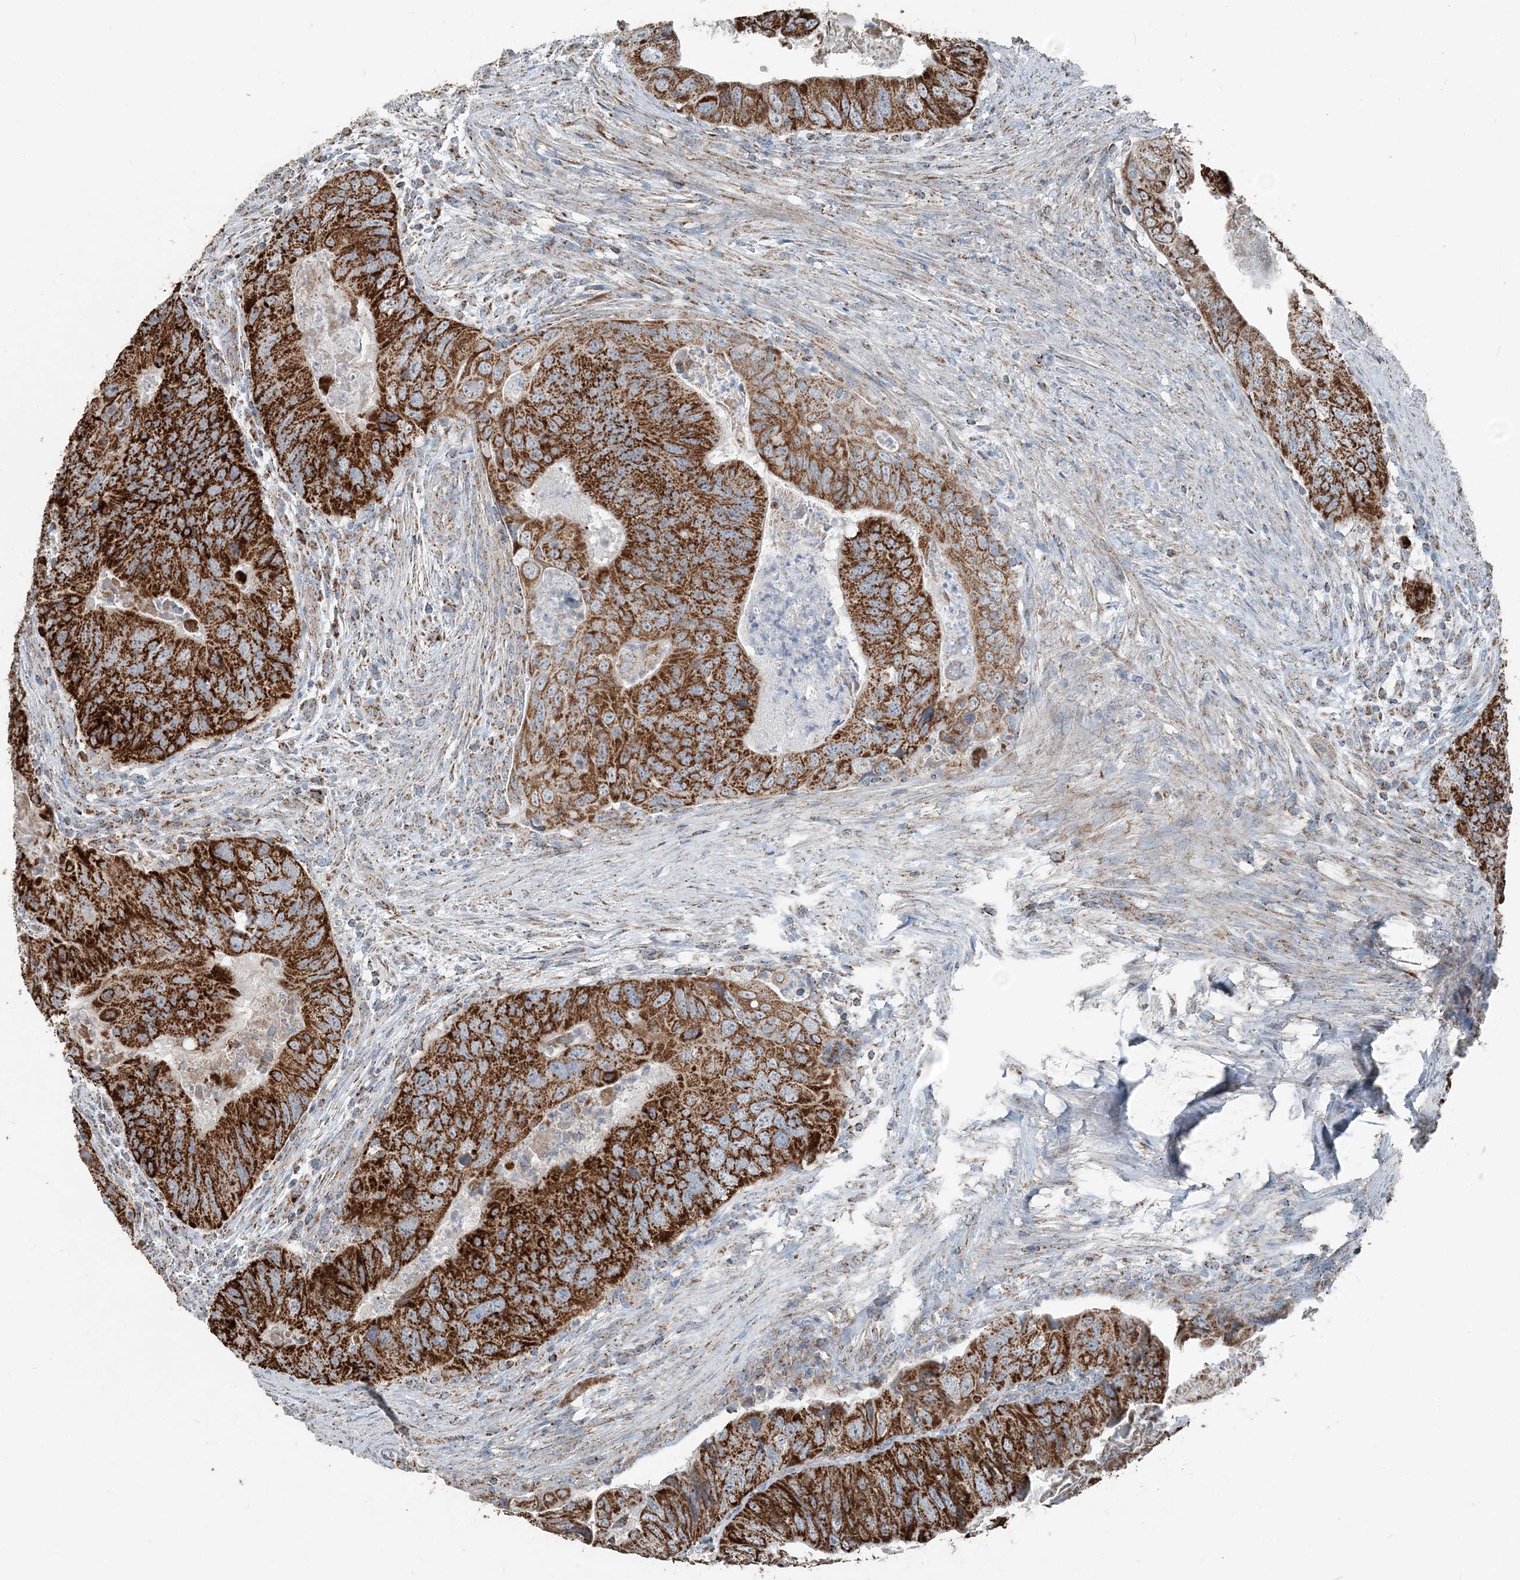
{"staining": {"intensity": "strong", "quantity": ">75%", "location": "cytoplasmic/membranous"}, "tissue": "colorectal cancer", "cell_type": "Tumor cells", "image_type": "cancer", "snomed": [{"axis": "morphology", "description": "Adenocarcinoma, NOS"}, {"axis": "topography", "description": "Rectum"}], "caption": "Immunohistochemical staining of human adenocarcinoma (colorectal) exhibits high levels of strong cytoplasmic/membranous protein positivity in approximately >75% of tumor cells.", "gene": "SUCLG1", "patient": {"sex": "male", "age": 63}}